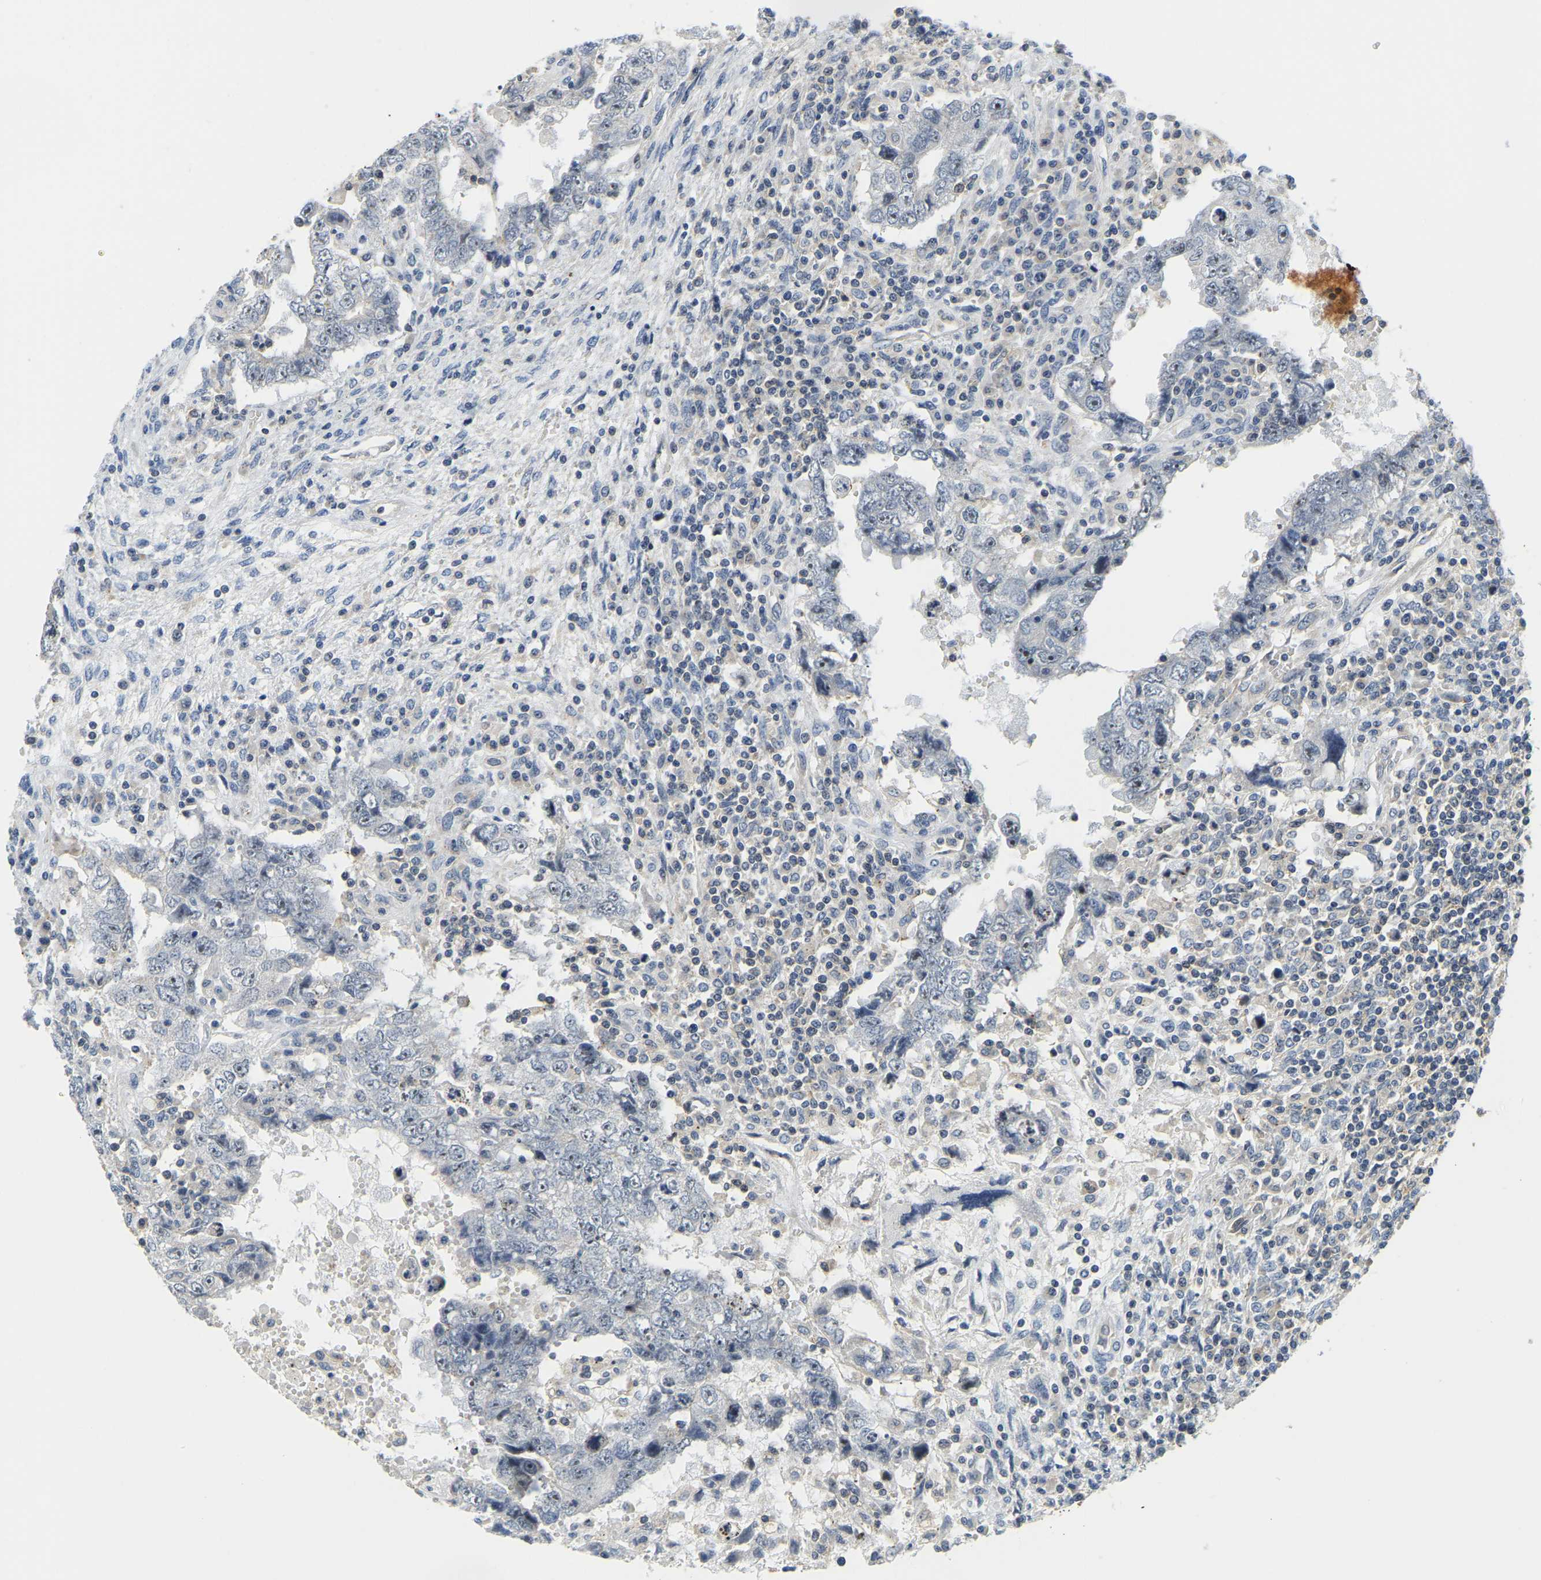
{"staining": {"intensity": "weak", "quantity": "<25%", "location": "nuclear"}, "tissue": "testis cancer", "cell_type": "Tumor cells", "image_type": "cancer", "snomed": [{"axis": "morphology", "description": "Carcinoma, Embryonal, NOS"}, {"axis": "topography", "description": "Testis"}], "caption": "A histopathology image of embryonal carcinoma (testis) stained for a protein demonstrates no brown staining in tumor cells.", "gene": "RRP1", "patient": {"sex": "male", "age": 26}}